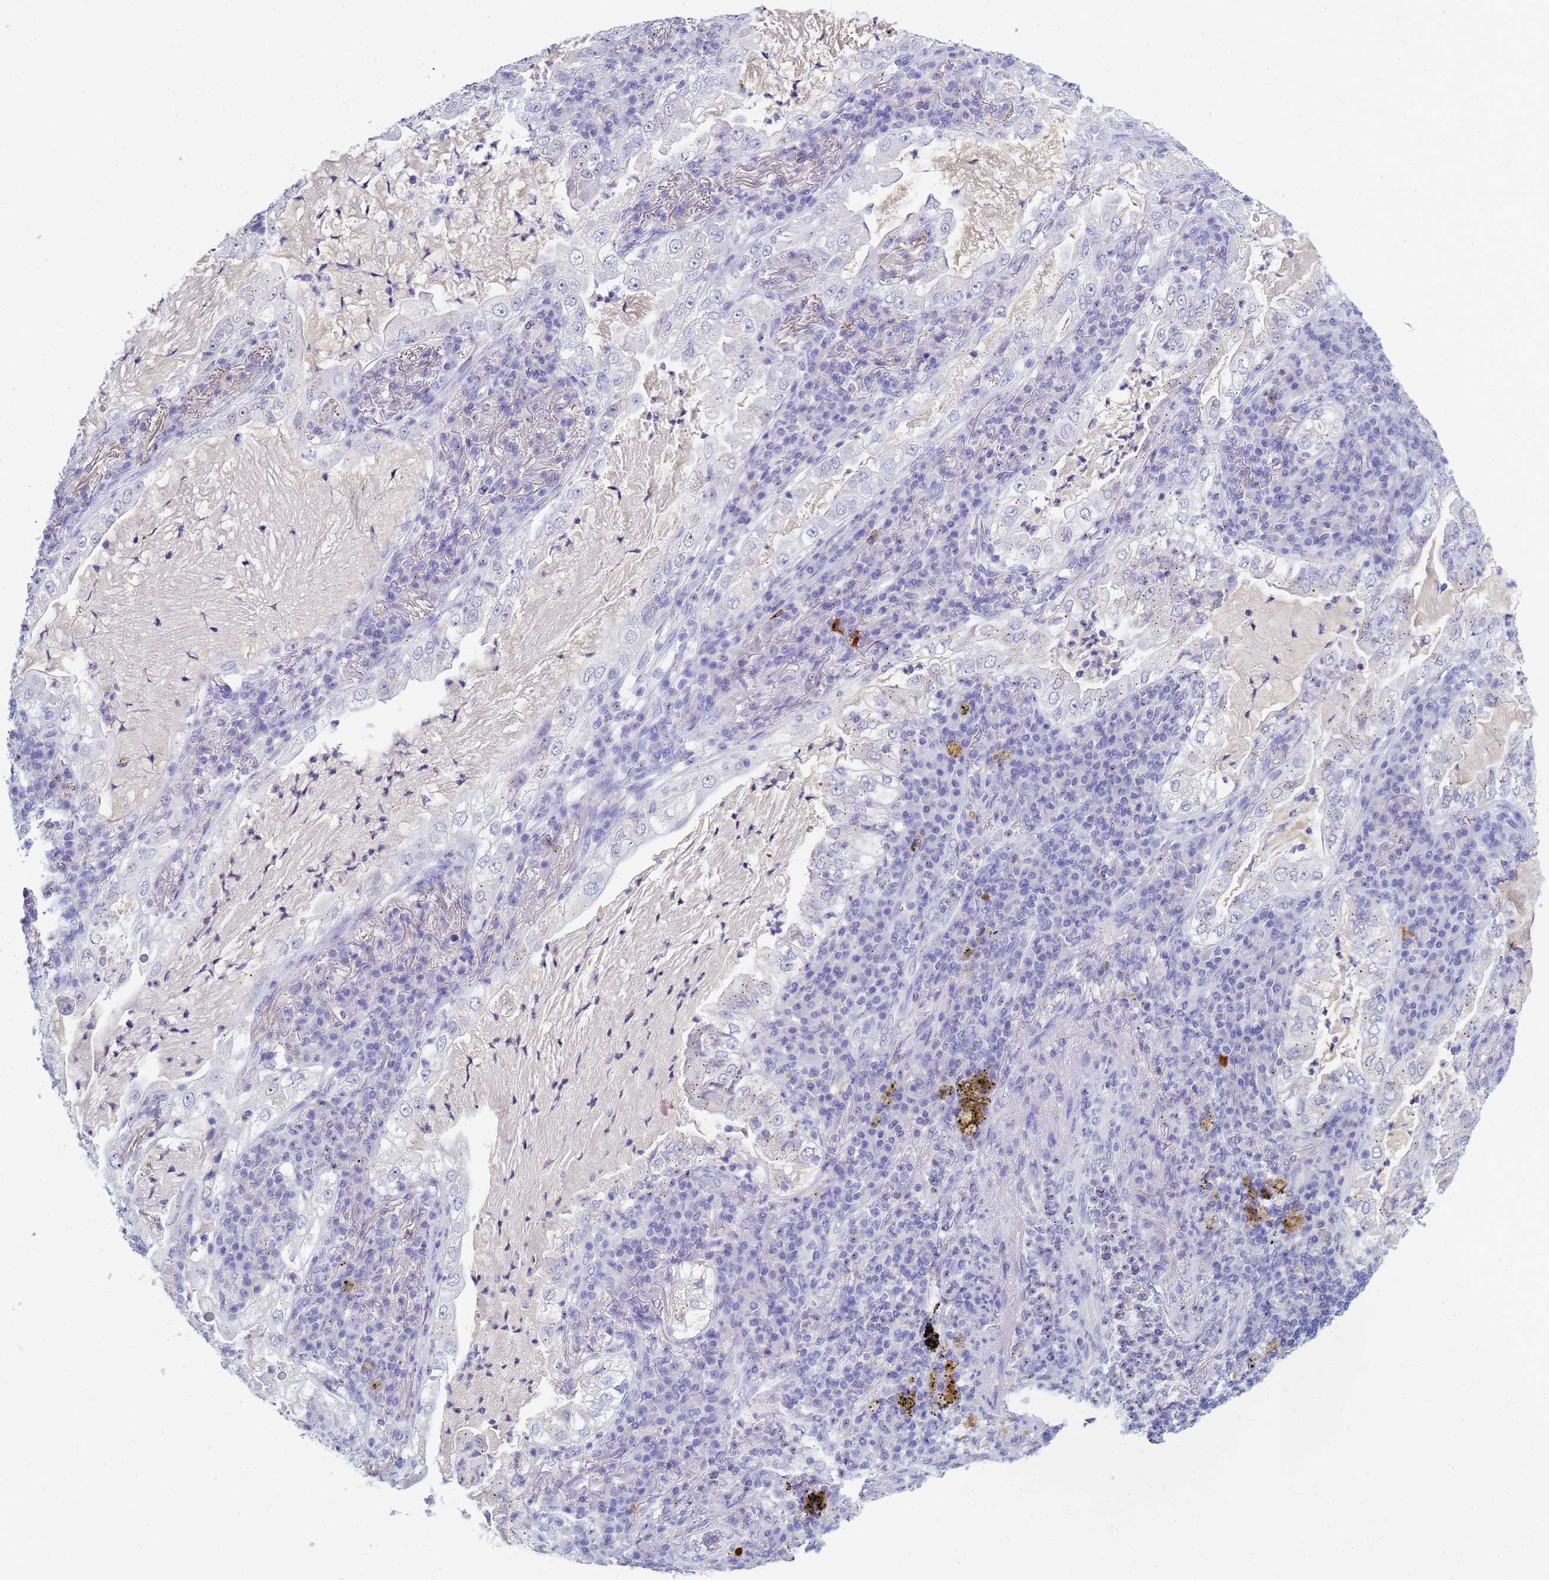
{"staining": {"intensity": "negative", "quantity": "none", "location": "none"}, "tissue": "lung cancer", "cell_type": "Tumor cells", "image_type": "cancer", "snomed": [{"axis": "morphology", "description": "Adenocarcinoma, NOS"}, {"axis": "topography", "description": "Lung"}], "caption": "High power microscopy micrograph of an immunohistochemistry image of lung cancer (adenocarcinoma), revealing no significant positivity in tumor cells.", "gene": "B3GNT8", "patient": {"sex": "female", "age": 73}}